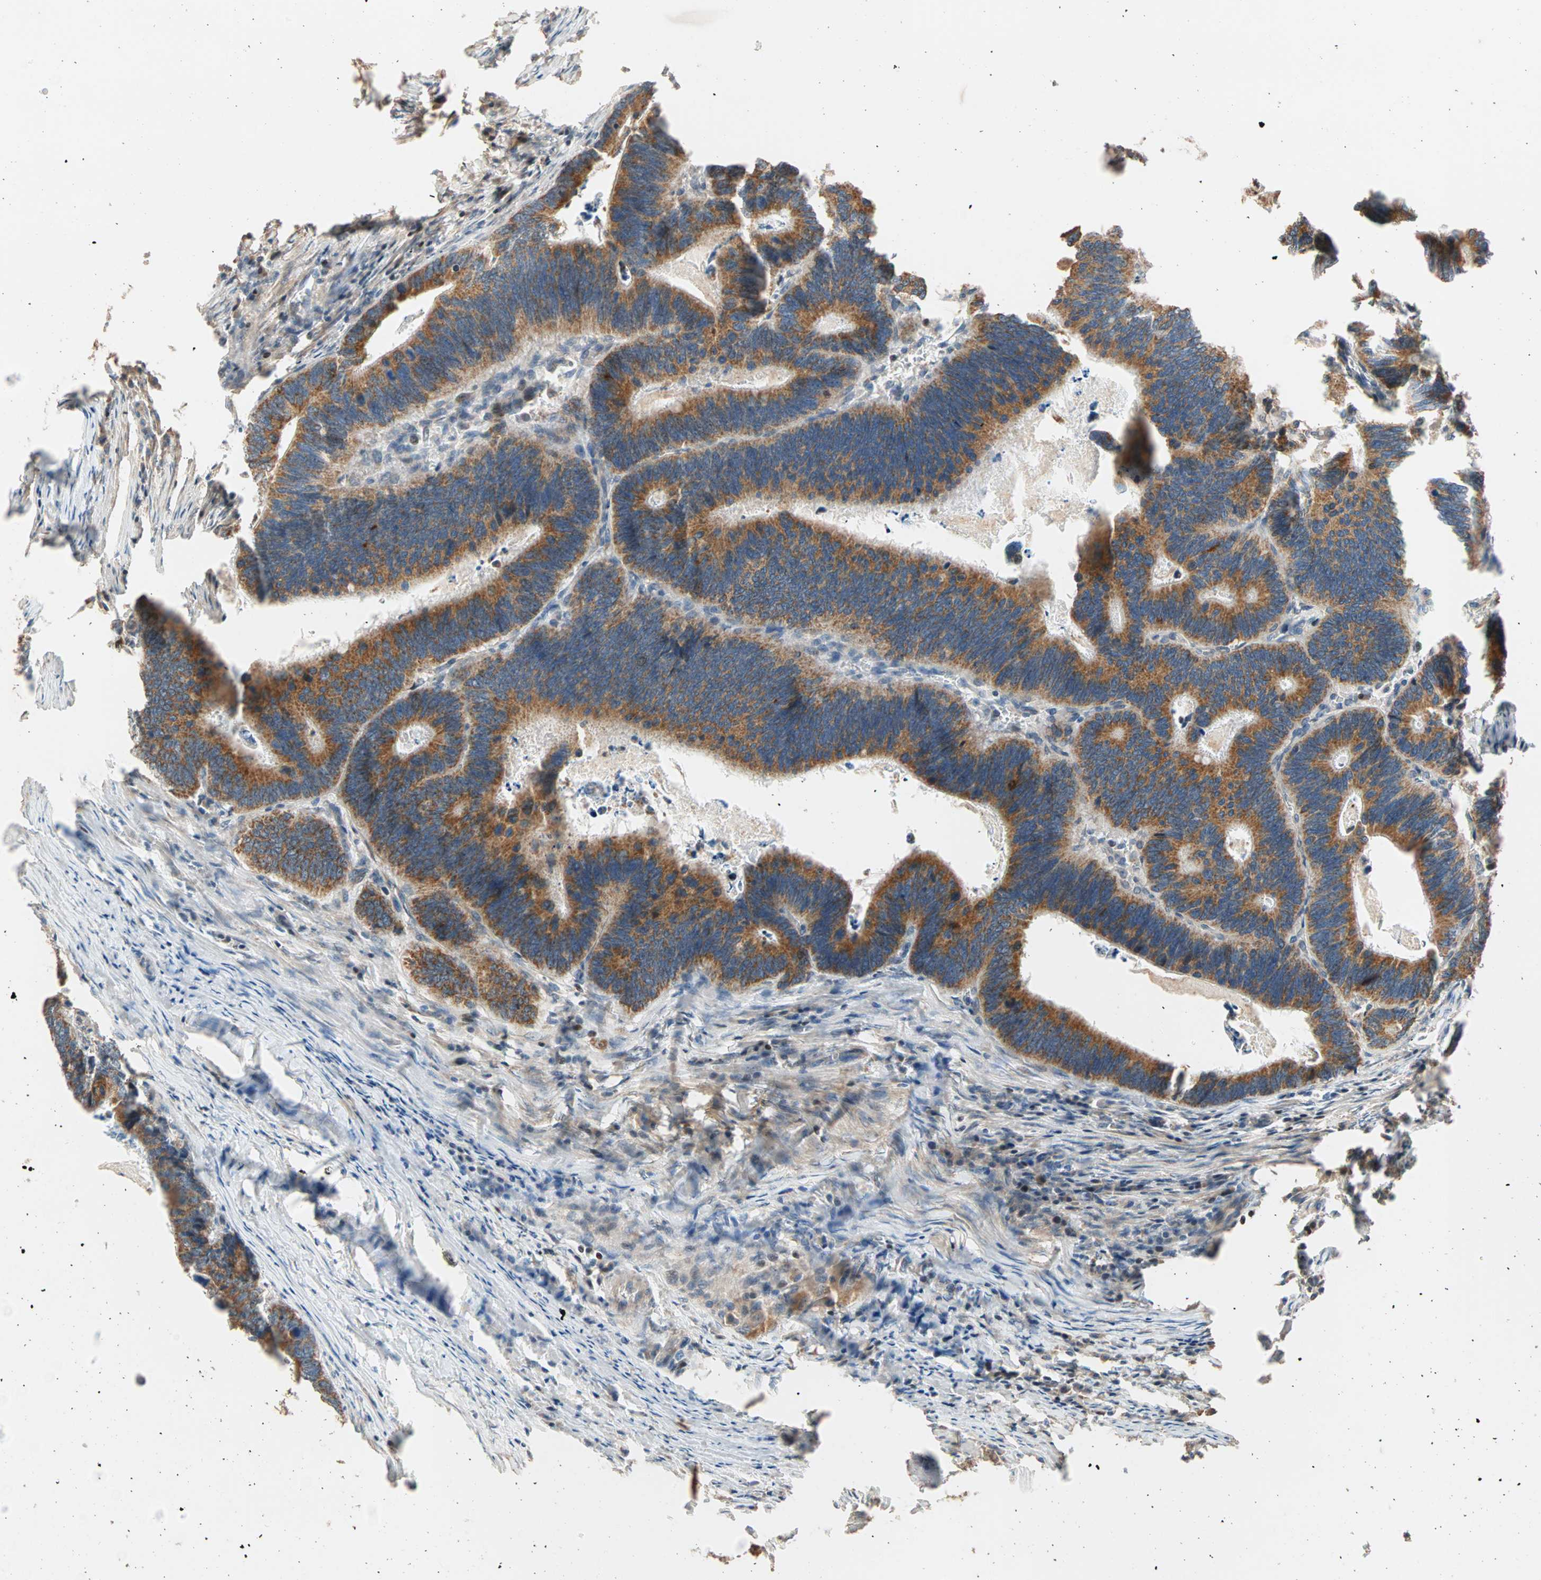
{"staining": {"intensity": "moderate", "quantity": ">75%", "location": "cytoplasmic/membranous"}, "tissue": "colorectal cancer", "cell_type": "Tumor cells", "image_type": "cancer", "snomed": [{"axis": "morphology", "description": "Adenocarcinoma, NOS"}, {"axis": "topography", "description": "Colon"}], "caption": "This is a micrograph of immunohistochemistry staining of colorectal cancer, which shows moderate staining in the cytoplasmic/membranous of tumor cells.", "gene": "HECW1", "patient": {"sex": "male", "age": 72}}